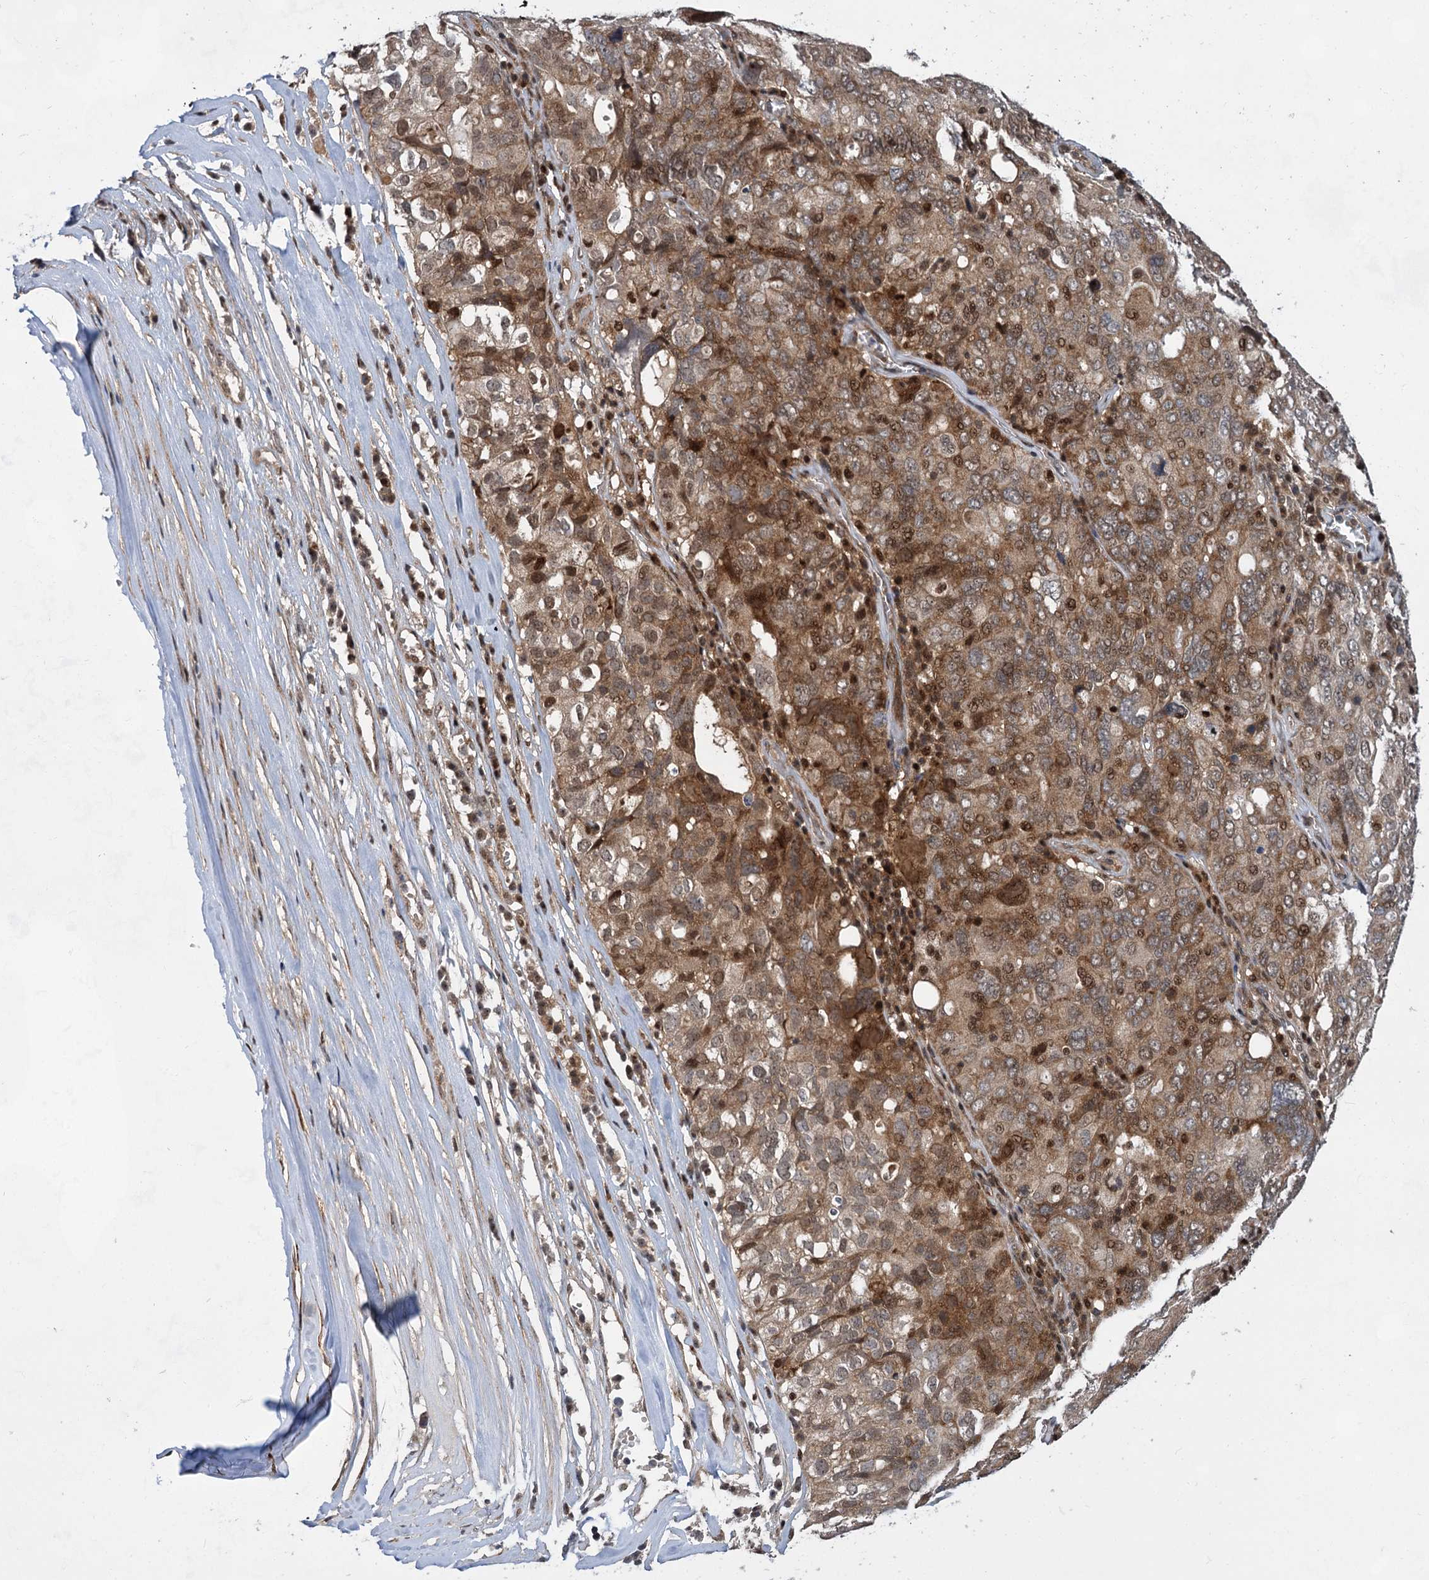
{"staining": {"intensity": "moderate", "quantity": ">75%", "location": "cytoplasmic/membranous,nuclear"}, "tissue": "ovarian cancer", "cell_type": "Tumor cells", "image_type": "cancer", "snomed": [{"axis": "morphology", "description": "Carcinoma, endometroid"}, {"axis": "topography", "description": "Ovary"}], "caption": "Approximately >75% of tumor cells in ovarian endometroid carcinoma exhibit moderate cytoplasmic/membranous and nuclear protein staining as visualized by brown immunohistochemical staining.", "gene": "GPBP1", "patient": {"sex": "female", "age": 62}}